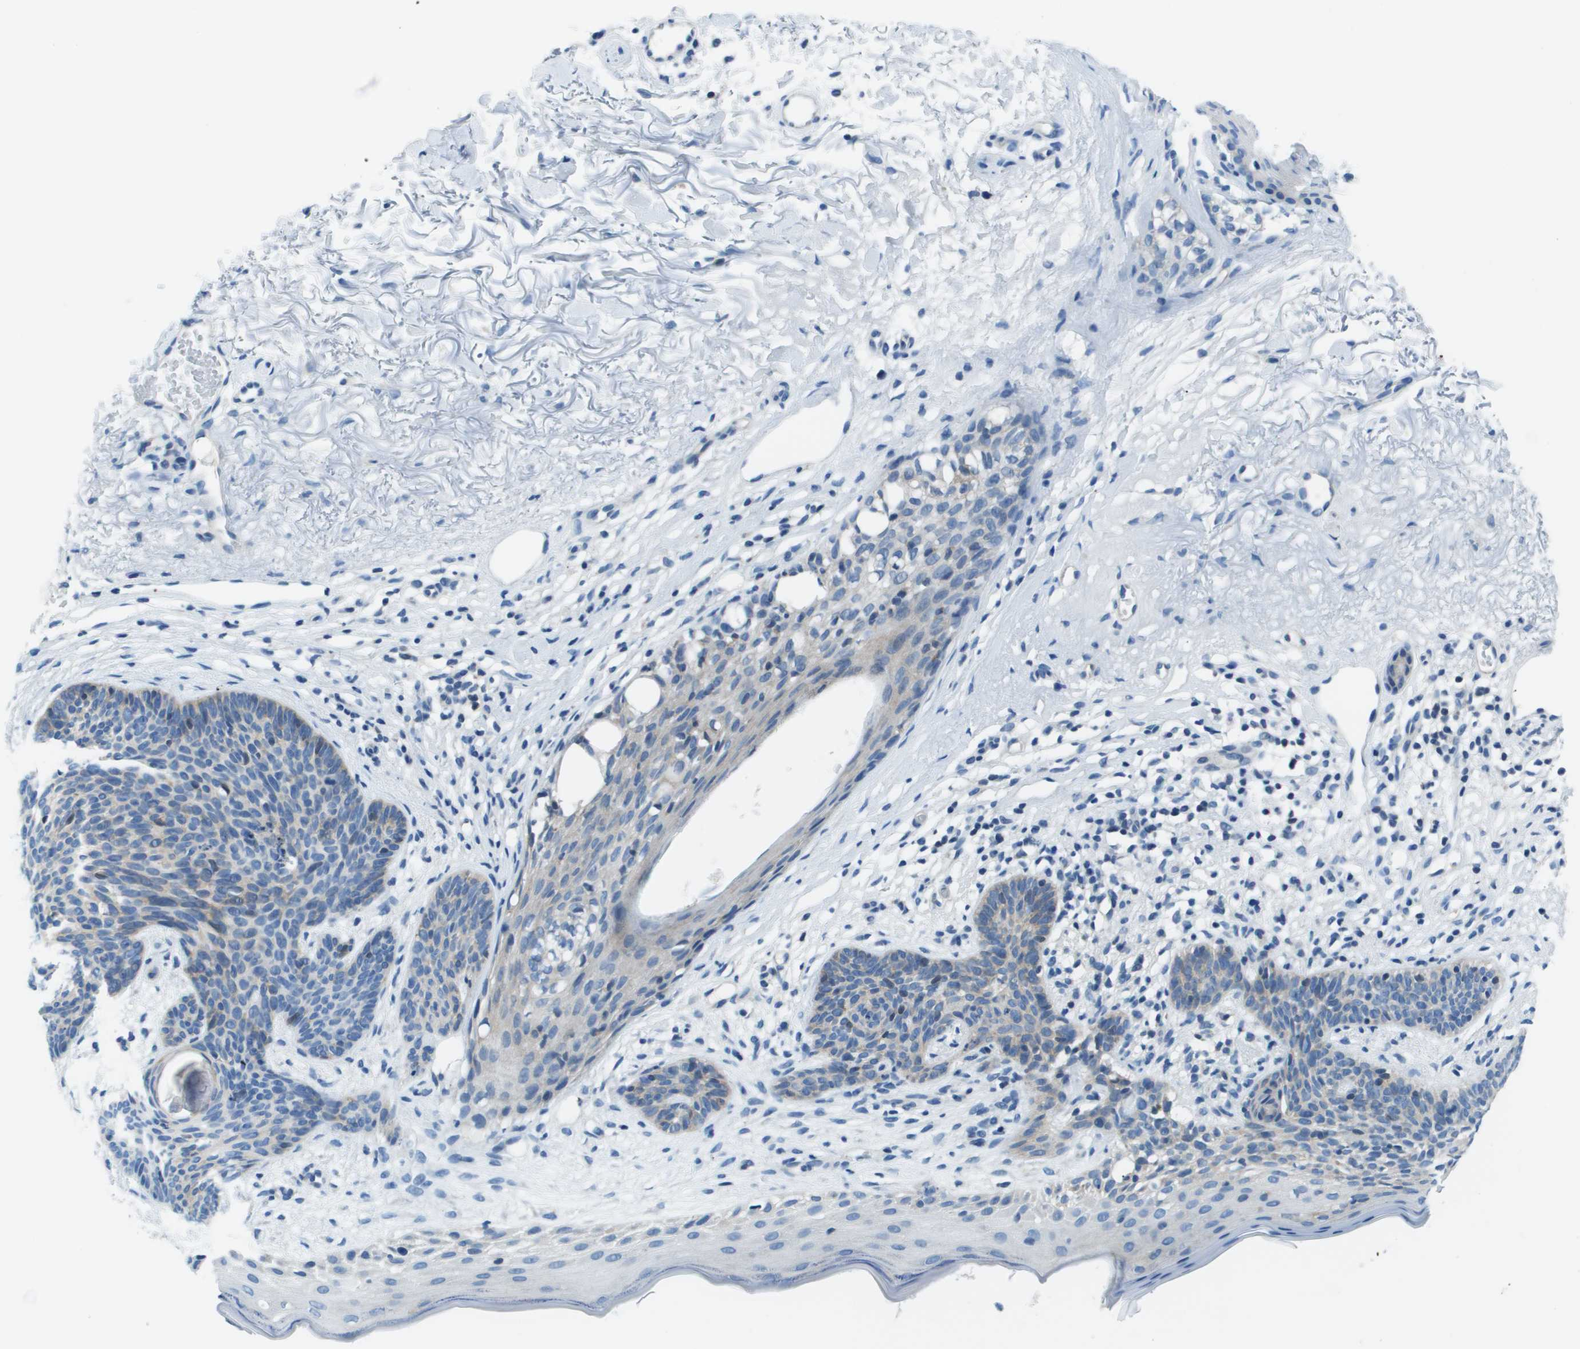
{"staining": {"intensity": "negative", "quantity": "none", "location": "none"}, "tissue": "skin cancer", "cell_type": "Tumor cells", "image_type": "cancer", "snomed": [{"axis": "morphology", "description": "Normal tissue, NOS"}, {"axis": "morphology", "description": "Basal cell carcinoma"}, {"axis": "topography", "description": "Skin"}], "caption": "DAB (3,3'-diaminobenzidine) immunohistochemical staining of skin basal cell carcinoma displays no significant staining in tumor cells.", "gene": "STIP1", "patient": {"sex": "female", "age": 70}}